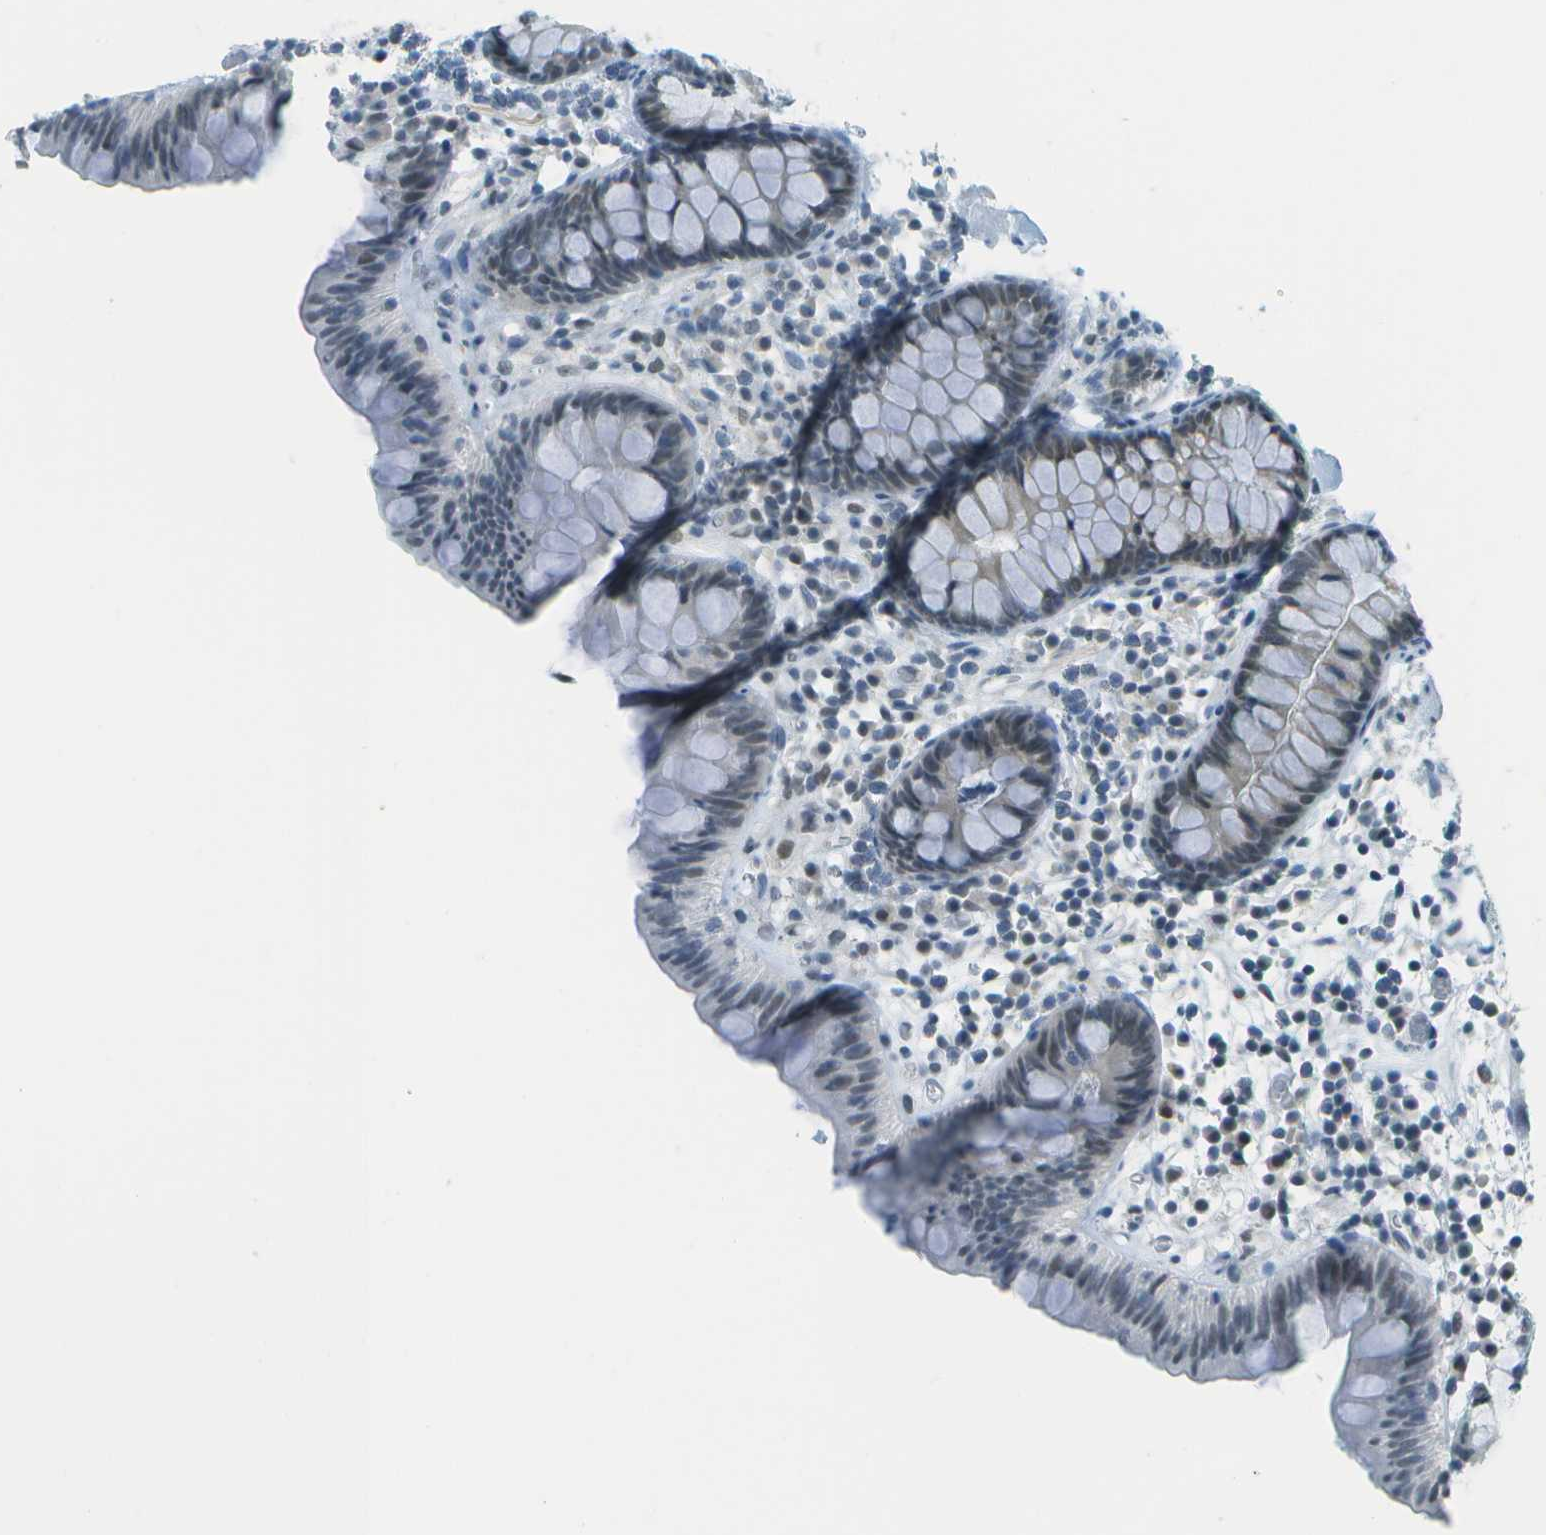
{"staining": {"intensity": "negative", "quantity": "none", "location": "none"}, "tissue": "colon", "cell_type": "Endothelial cells", "image_type": "normal", "snomed": [{"axis": "morphology", "description": "Normal tissue, NOS"}, {"axis": "topography", "description": "Colon"}], "caption": "A histopathology image of colon stained for a protein shows no brown staining in endothelial cells. Brightfield microscopy of immunohistochemistry (IHC) stained with DAB (brown) and hematoxylin (blue), captured at high magnification.", "gene": "NEK11", "patient": {"sex": "female", "age": 80}}